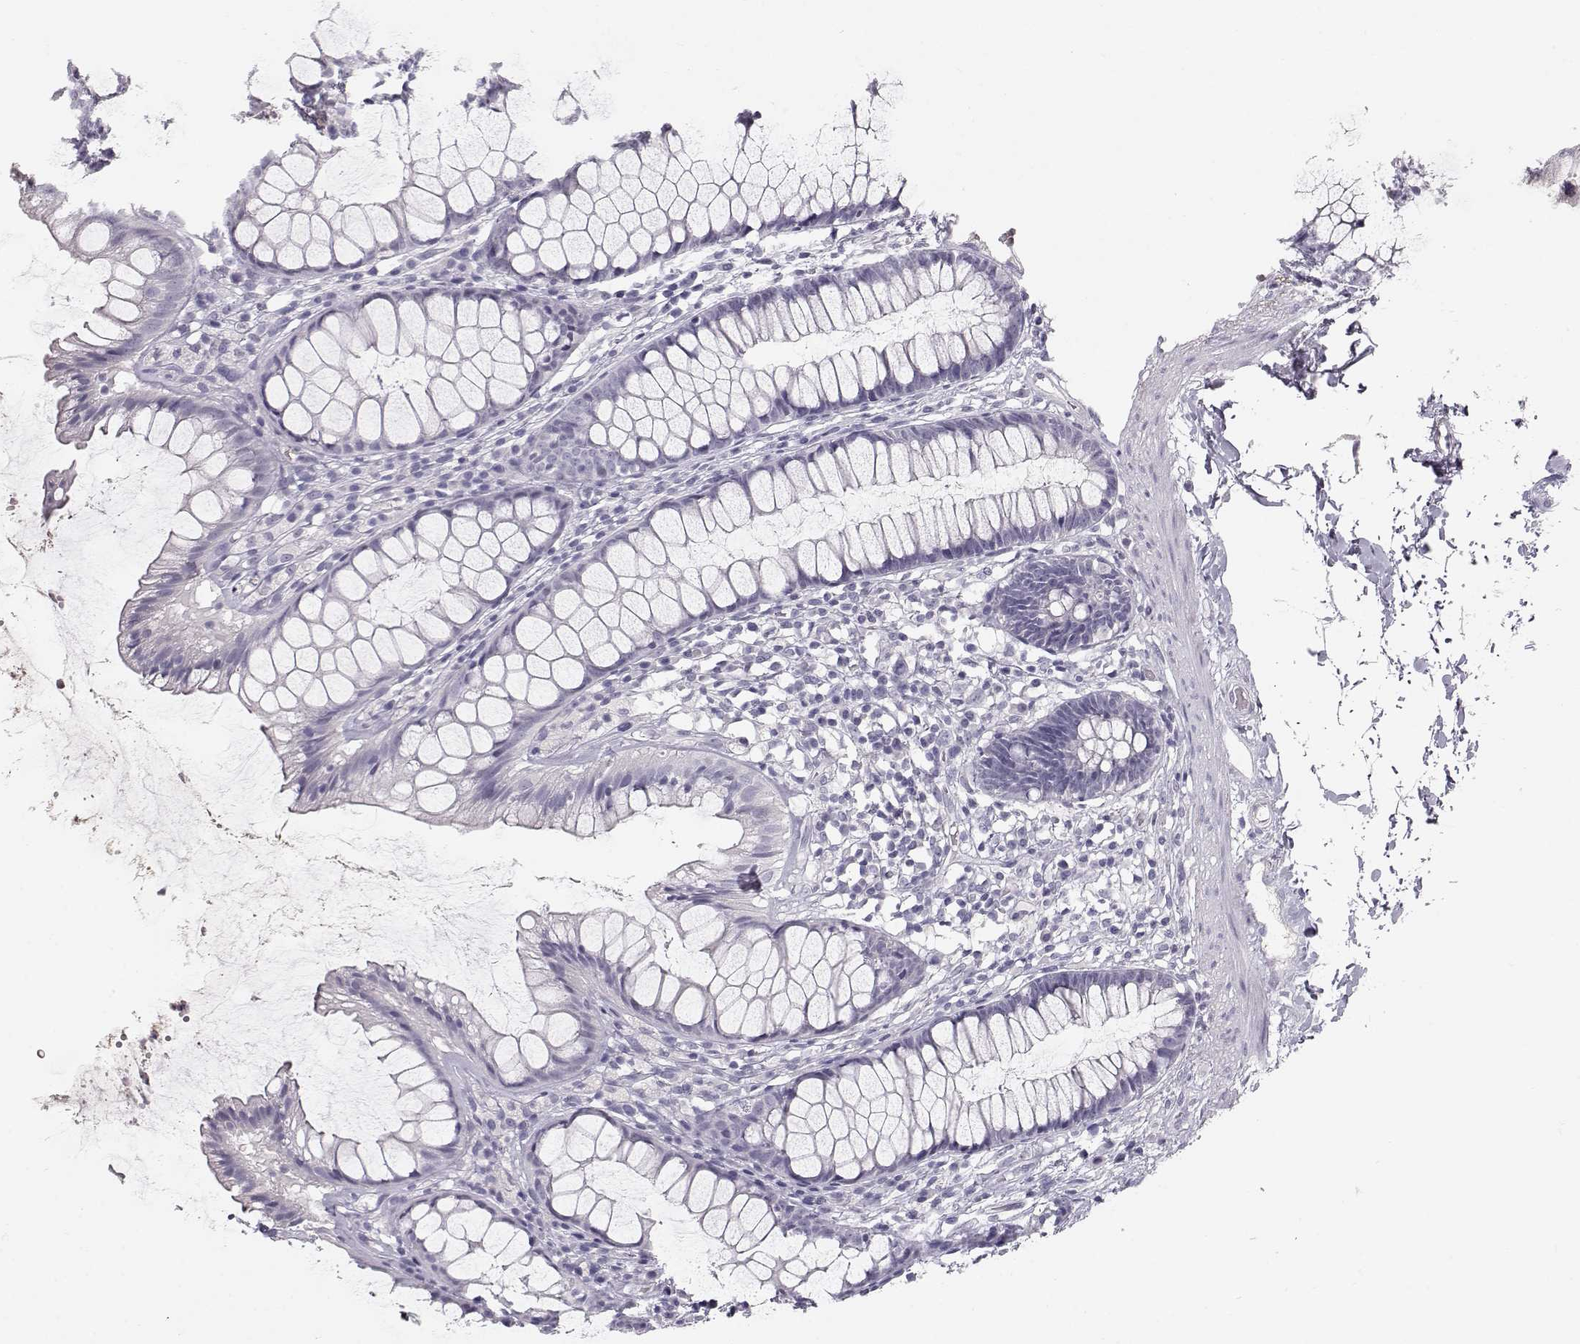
{"staining": {"intensity": "negative", "quantity": "none", "location": "none"}, "tissue": "rectum", "cell_type": "Glandular cells", "image_type": "normal", "snomed": [{"axis": "morphology", "description": "Normal tissue, NOS"}, {"axis": "topography", "description": "Rectum"}], "caption": "IHC histopathology image of unremarkable rectum: rectum stained with DAB (3,3'-diaminobenzidine) shows no significant protein staining in glandular cells.", "gene": "KRTAP16", "patient": {"sex": "male", "age": 72}}